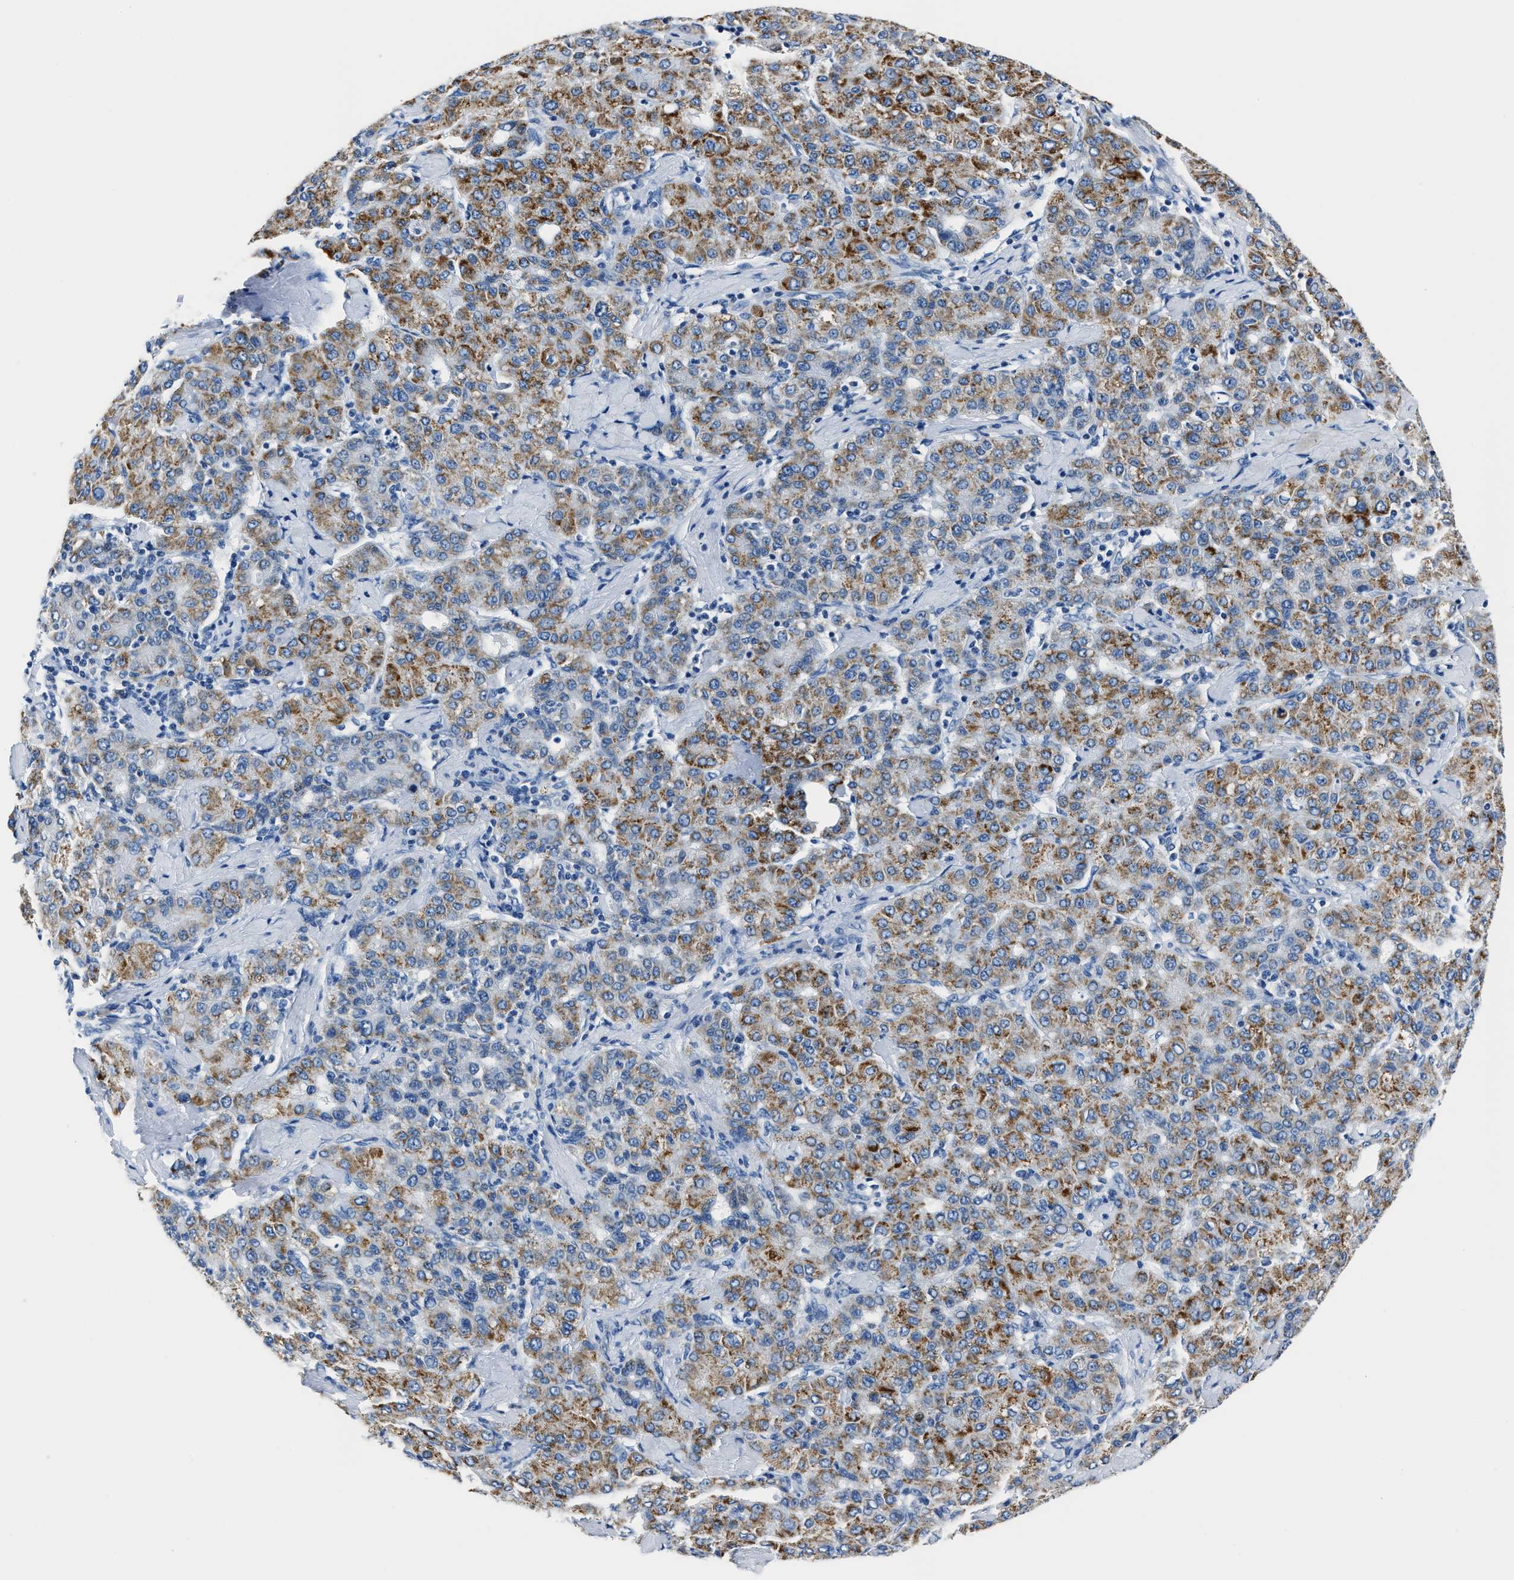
{"staining": {"intensity": "strong", "quantity": ">75%", "location": "cytoplasmic/membranous"}, "tissue": "liver cancer", "cell_type": "Tumor cells", "image_type": "cancer", "snomed": [{"axis": "morphology", "description": "Carcinoma, Hepatocellular, NOS"}, {"axis": "topography", "description": "Liver"}], "caption": "Approximately >75% of tumor cells in human liver cancer (hepatocellular carcinoma) reveal strong cytoplasmic/membranous protein staining as visualized by brown immunohistochemical staining.", "gene": "AMACR", "patient": {"sex": "male", "age": 65}}